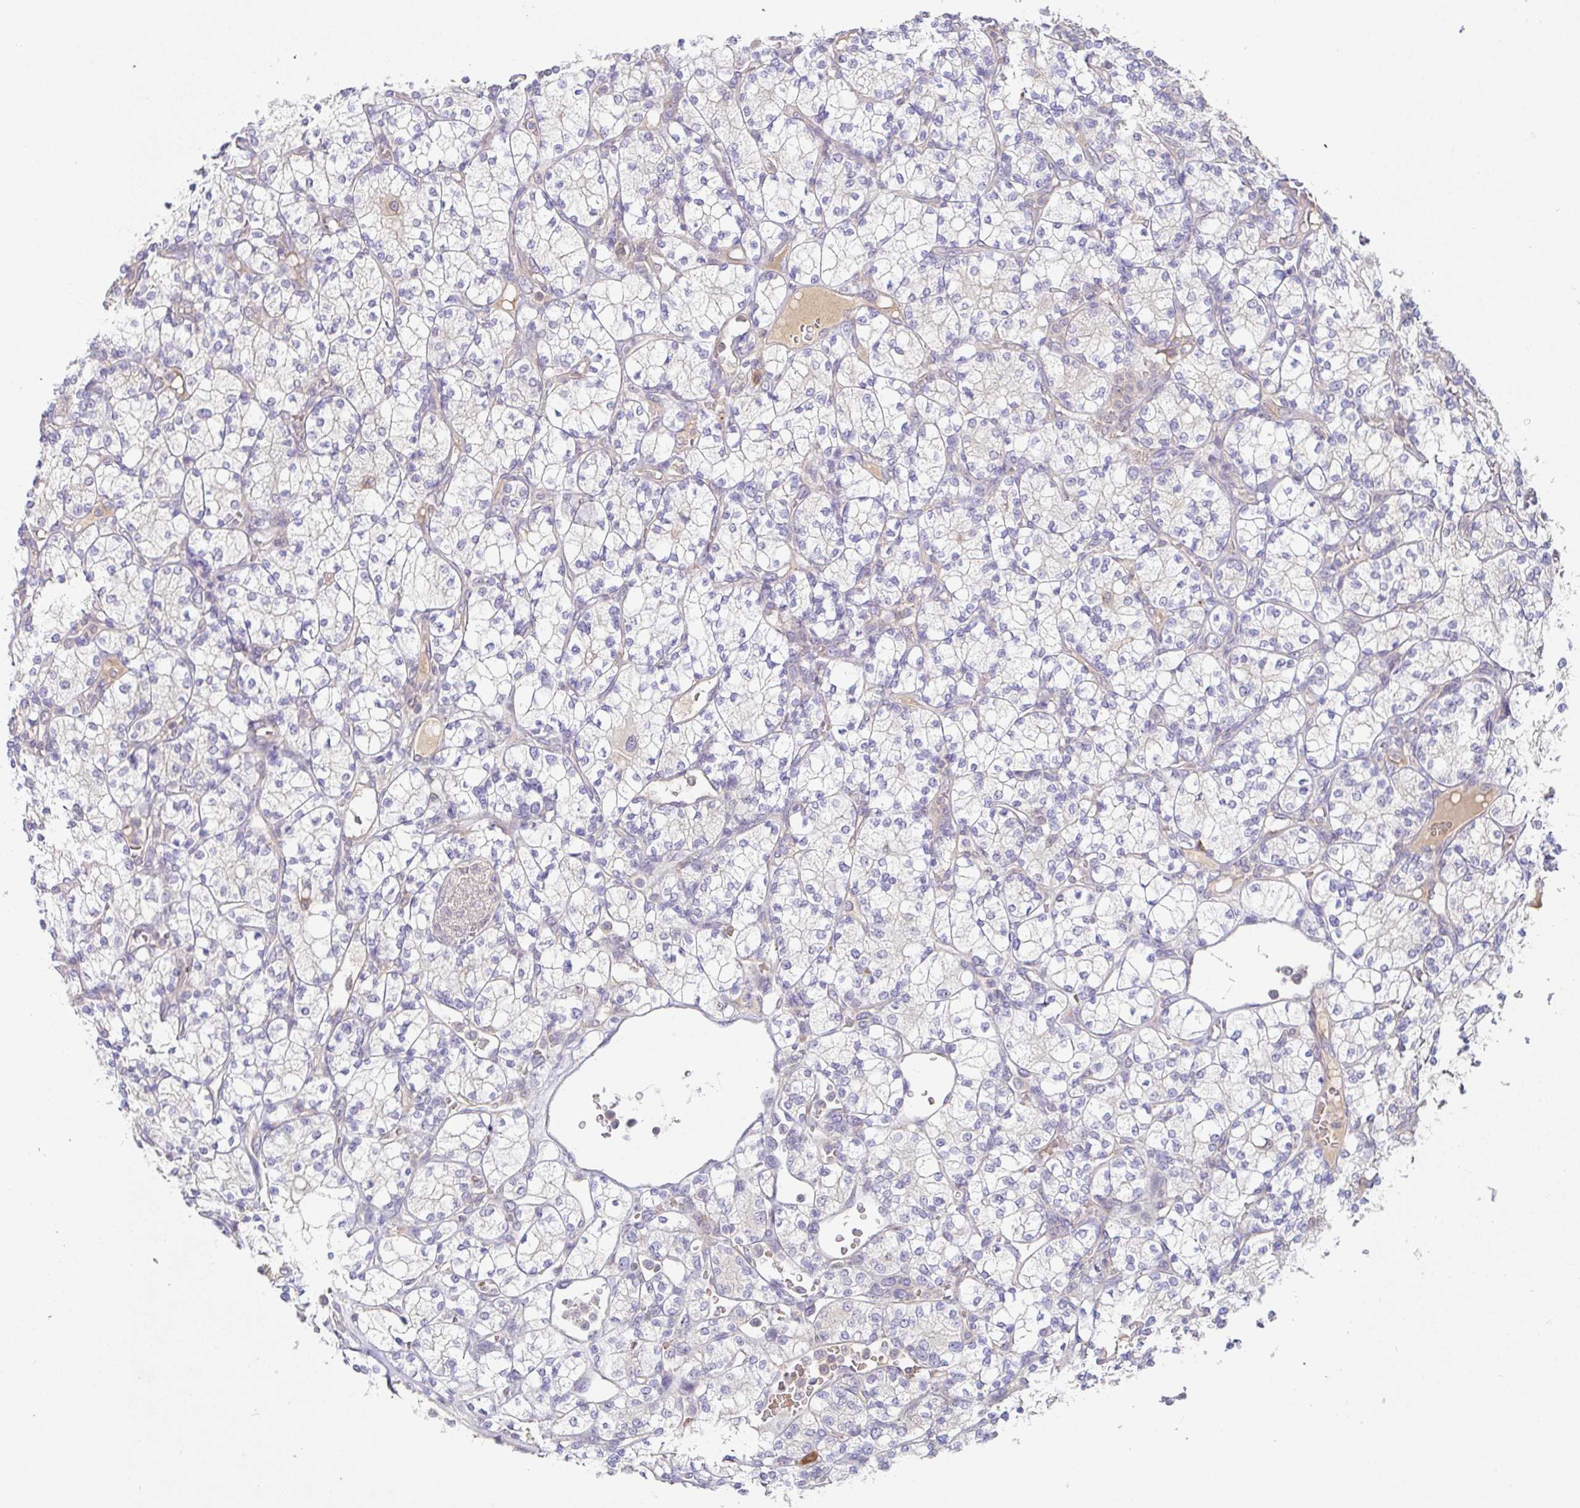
{"staining": {"intensity": "weak", "quantity": "<25%", "location": "cytoplasmic/membranous"}, "tissue": "renal cancer", "cell_type": "Tumor cells", "image_type": "cancer", "snomed": [{"axis": "morphology", "description": "Adenocarcinoma, NOS"}, {"axis": "topography", "description": "Kidney"}], "caption": "This is an immunohistochemistry (IHC) image of human renal cancer (adenocarcinoma). There is no positivity in tumor cells.", "gene": "DERL2", "patient": {"sex": "male", "age": 77}}